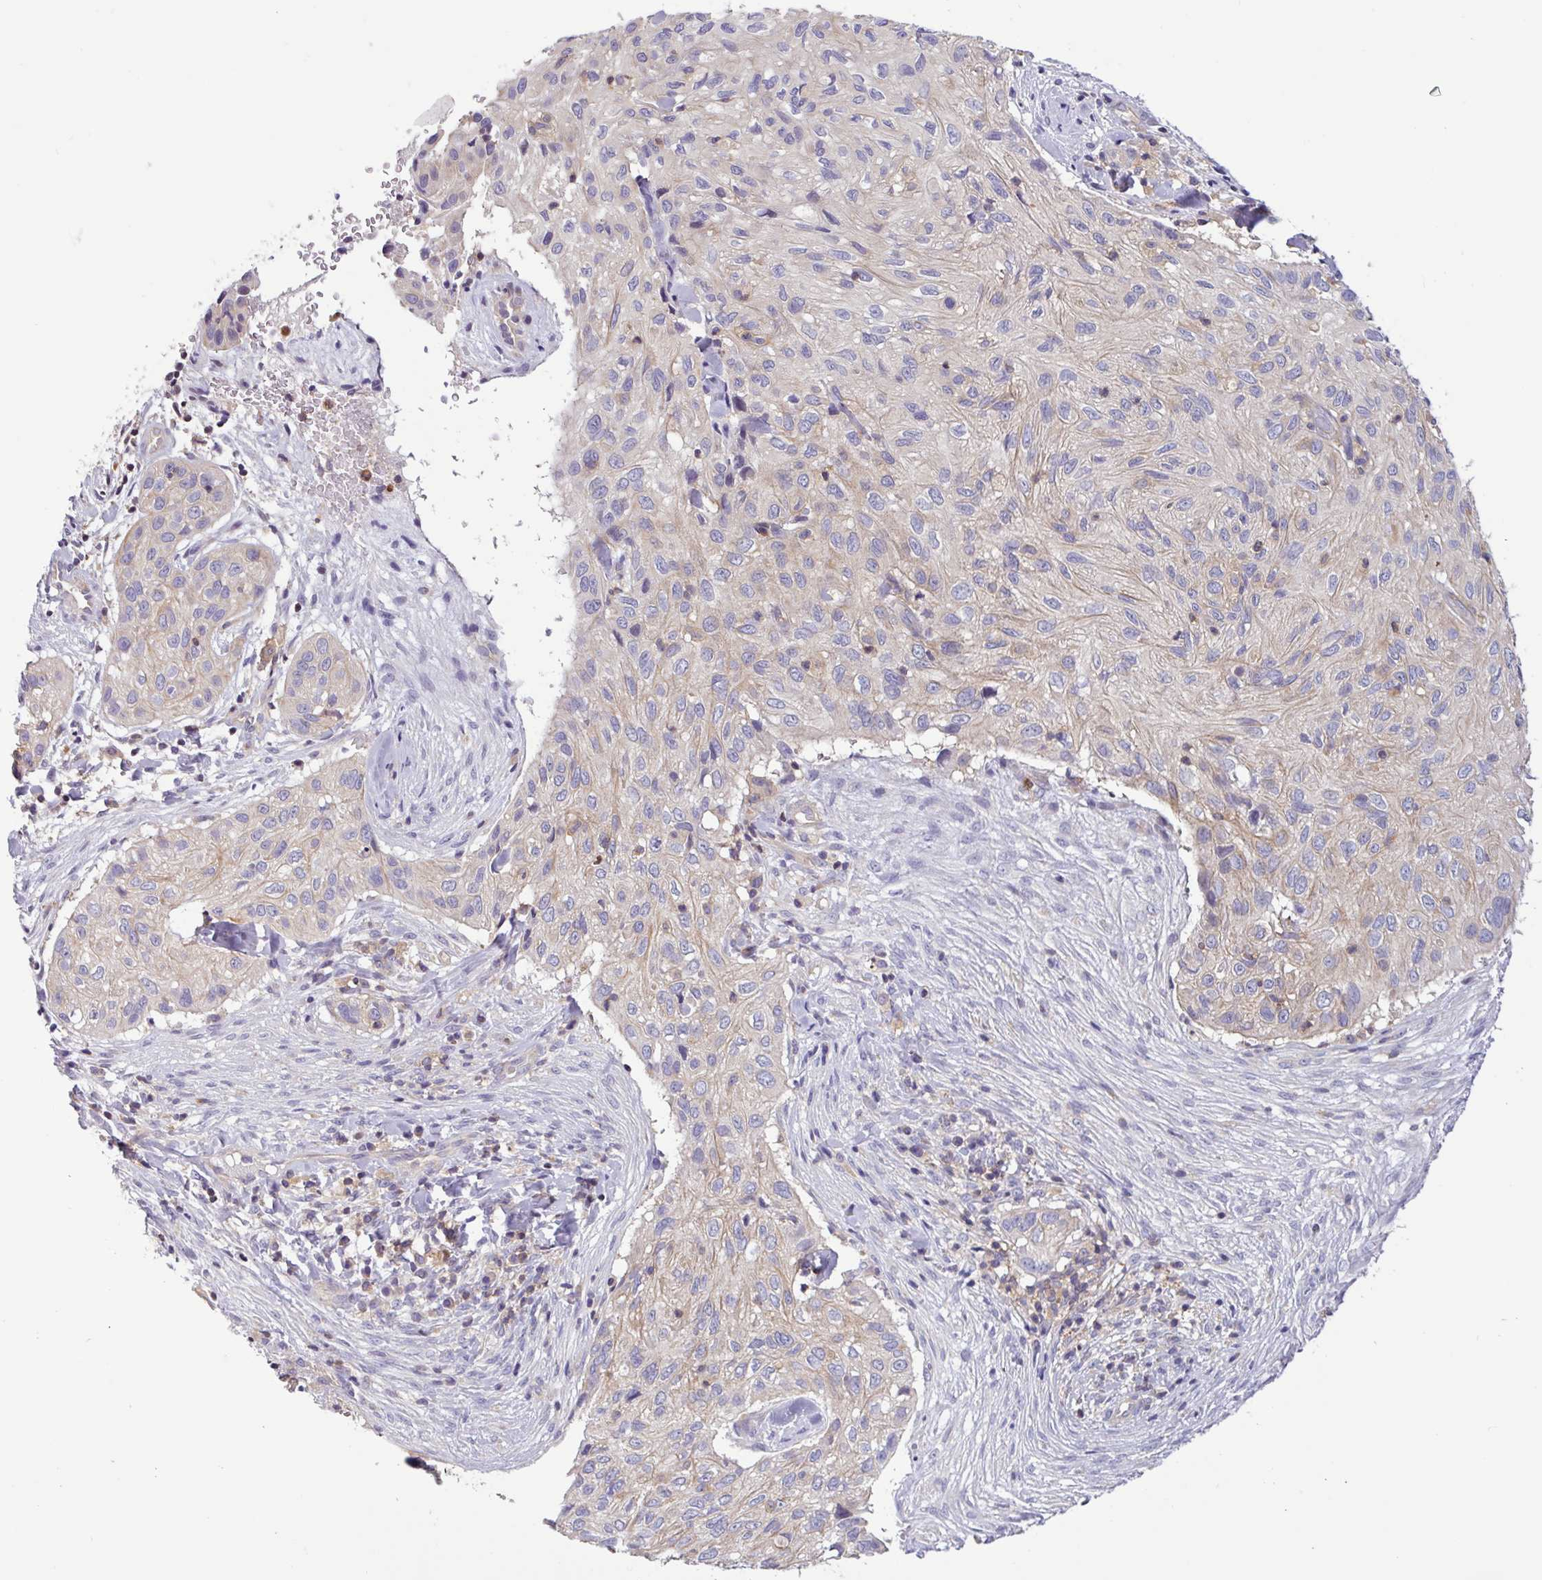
{"staining": {"intensity": "negative", "quantity": "none", "location": "none"}, "tissue": "skin cancer", "cell_type": "Tumor cells", "image_type": "cancer", "snomed": [{"axis": "morphology", "description": "Squamous cell carcinoma, NOS"}, {"axis": "topography", "description": "Skin"}], "caption": "Immunohistochemical staining of skin cancer (squamous cell carcinoma) displays no significant positivity in tumor cells.", "gene": "ACTR3", "patient": {"sex": "male", "age": 82}}